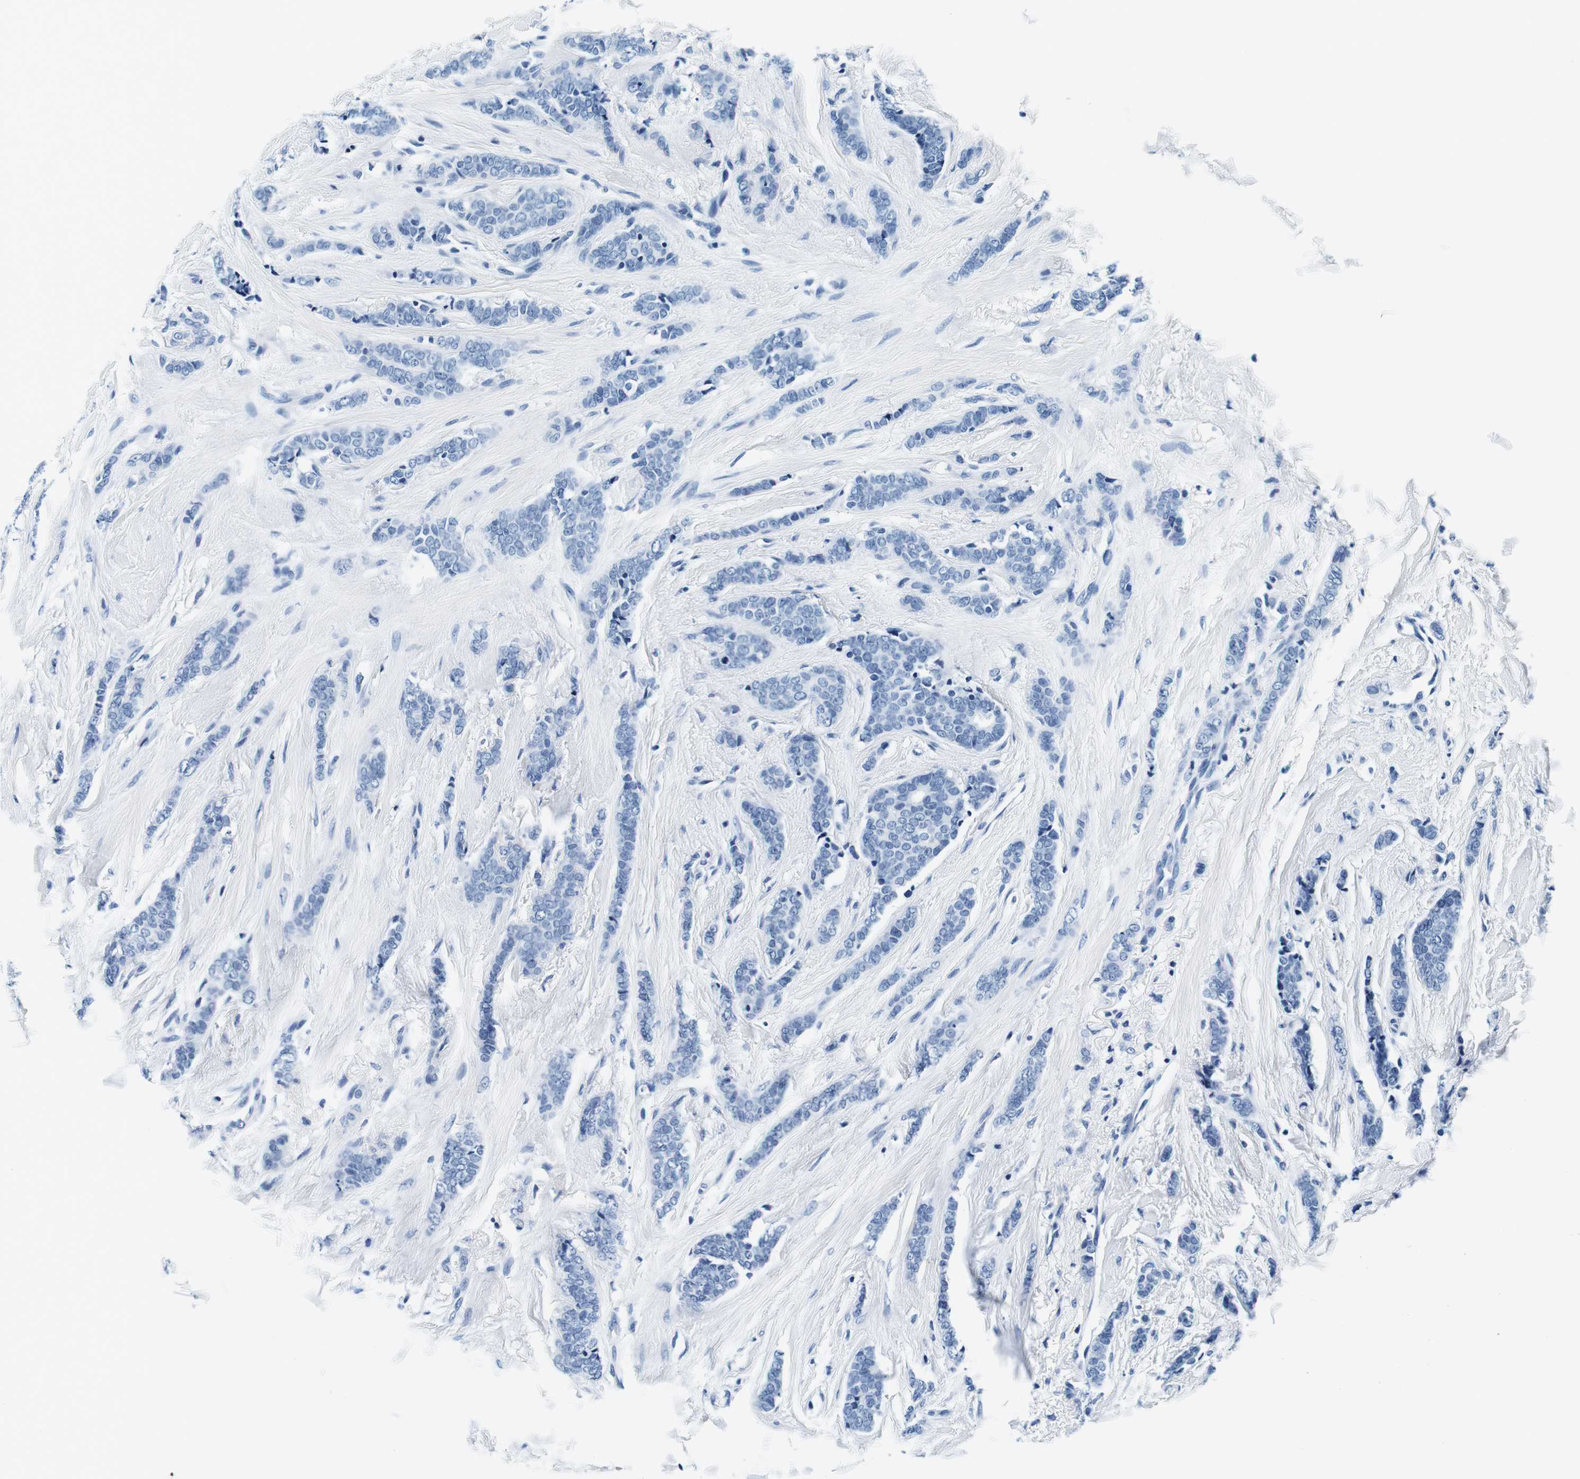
{"staining": {"intensity": "negative", "quantity": "none", "location": "none"}, "tissue": "breast cancer", "cell_type": "Tumor cells", "image_type": "cancer", "snomed": [{"axis": "morphology", "description": "Lobular carcinoma"}, {"axis": "topography", "description": "Skin"}, {"axis": "topography", "description": "Breast"}], "caption": "This is an immunohistochemistry (IHC) photomicrograph of human breast cancer (lobular carcinoma). There is no staining in tumor cells.", "gene": "ELANE", "patient": {"sex": "female", "age": 46}}